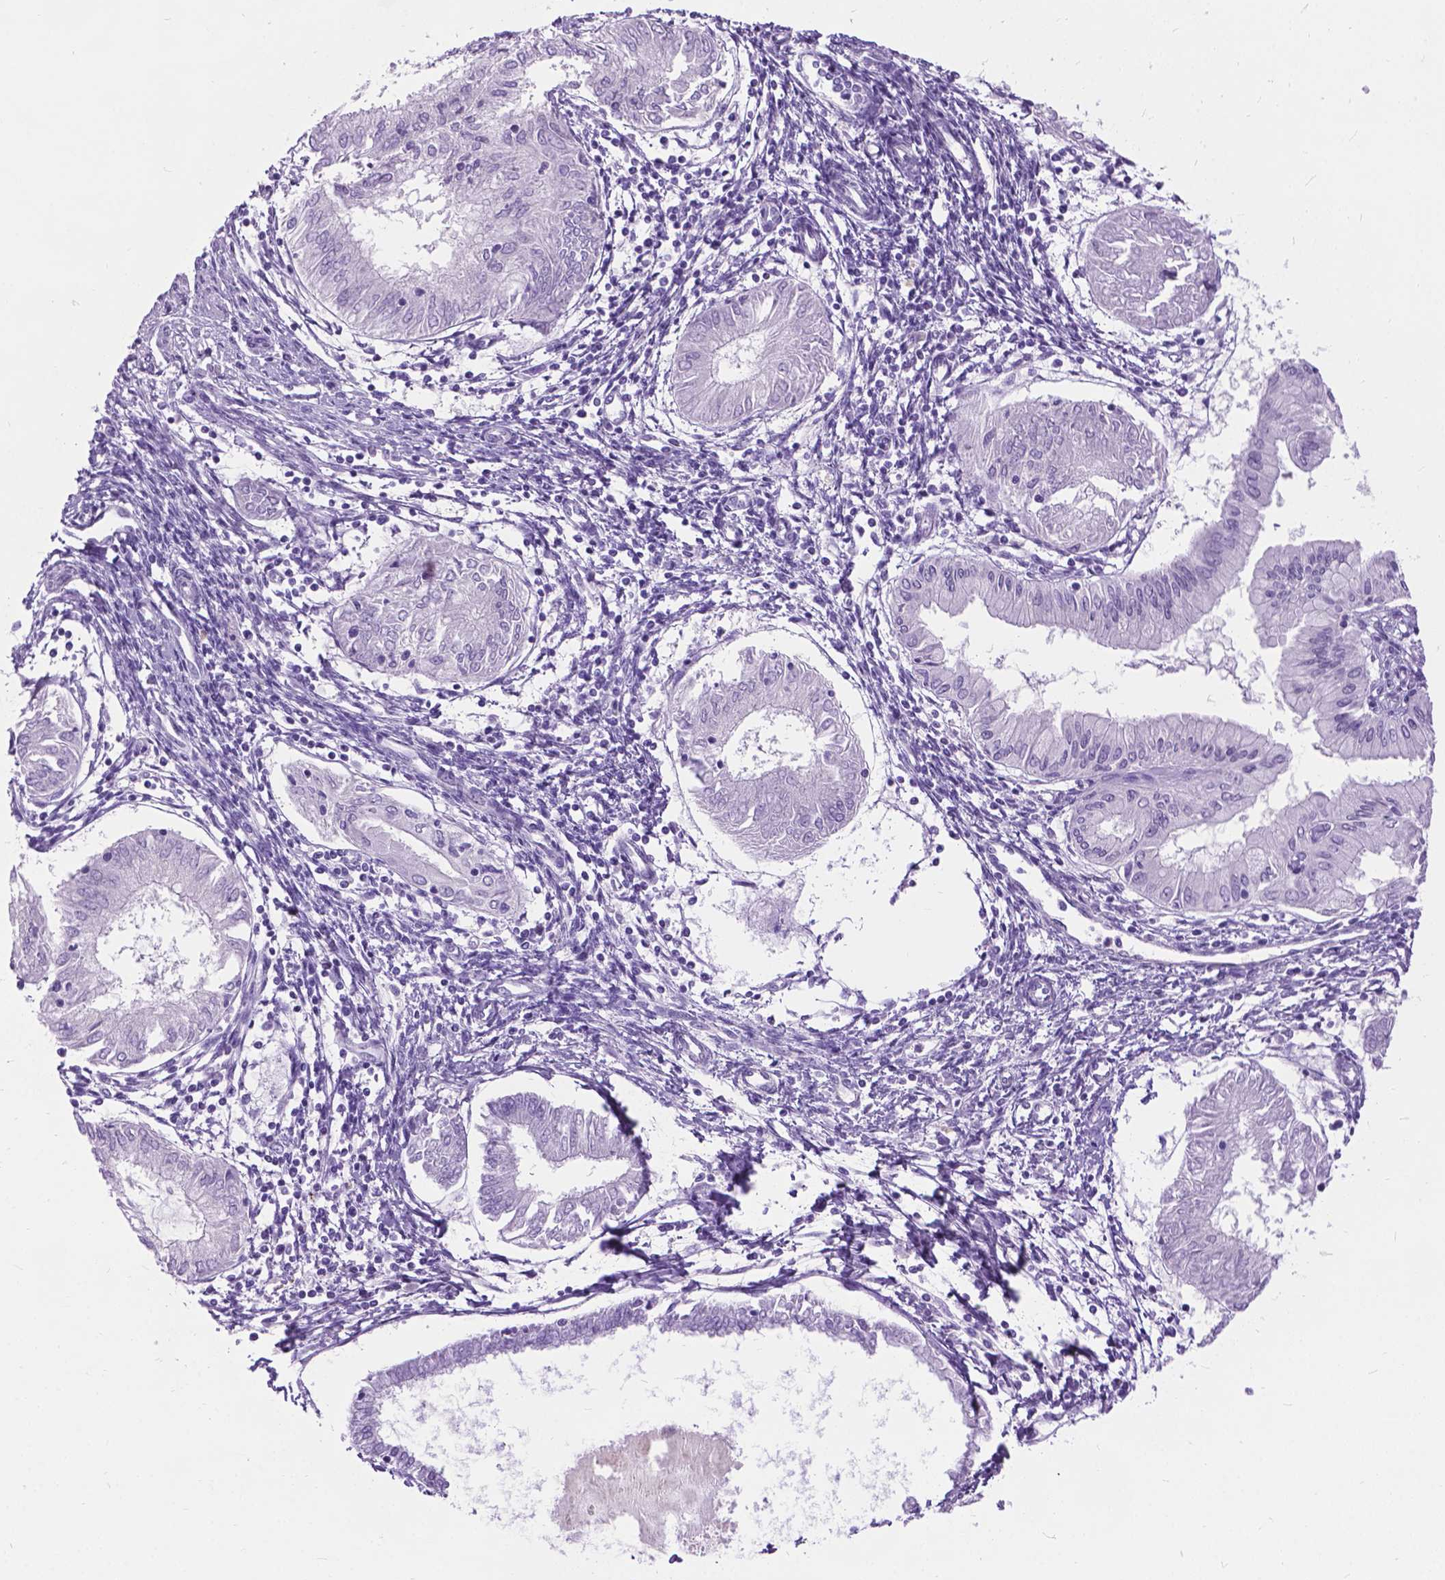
{"staining": {"intensity": "negative", "quantity": "none", "location": "none"}, "tissue": "endometrial cancer", "cell_type": "Tumor cells", "image_type": "cancer", "snomed": [{"axis": "morphology", "description": "Adenocarcinoma, NOS"}, {"axis": "topography", "description": "Endometrium"}], "caption": "Immunohistochemical staining of endometrial cancer exhibits no significant positivity in tumor cells. (Brightfield microscopy of DAB (3,3'-diaminobenzidine) immunohistochemistry at high magnification).", "gene": "PROB1", "patient": {"sex": "female", "age": 68}}